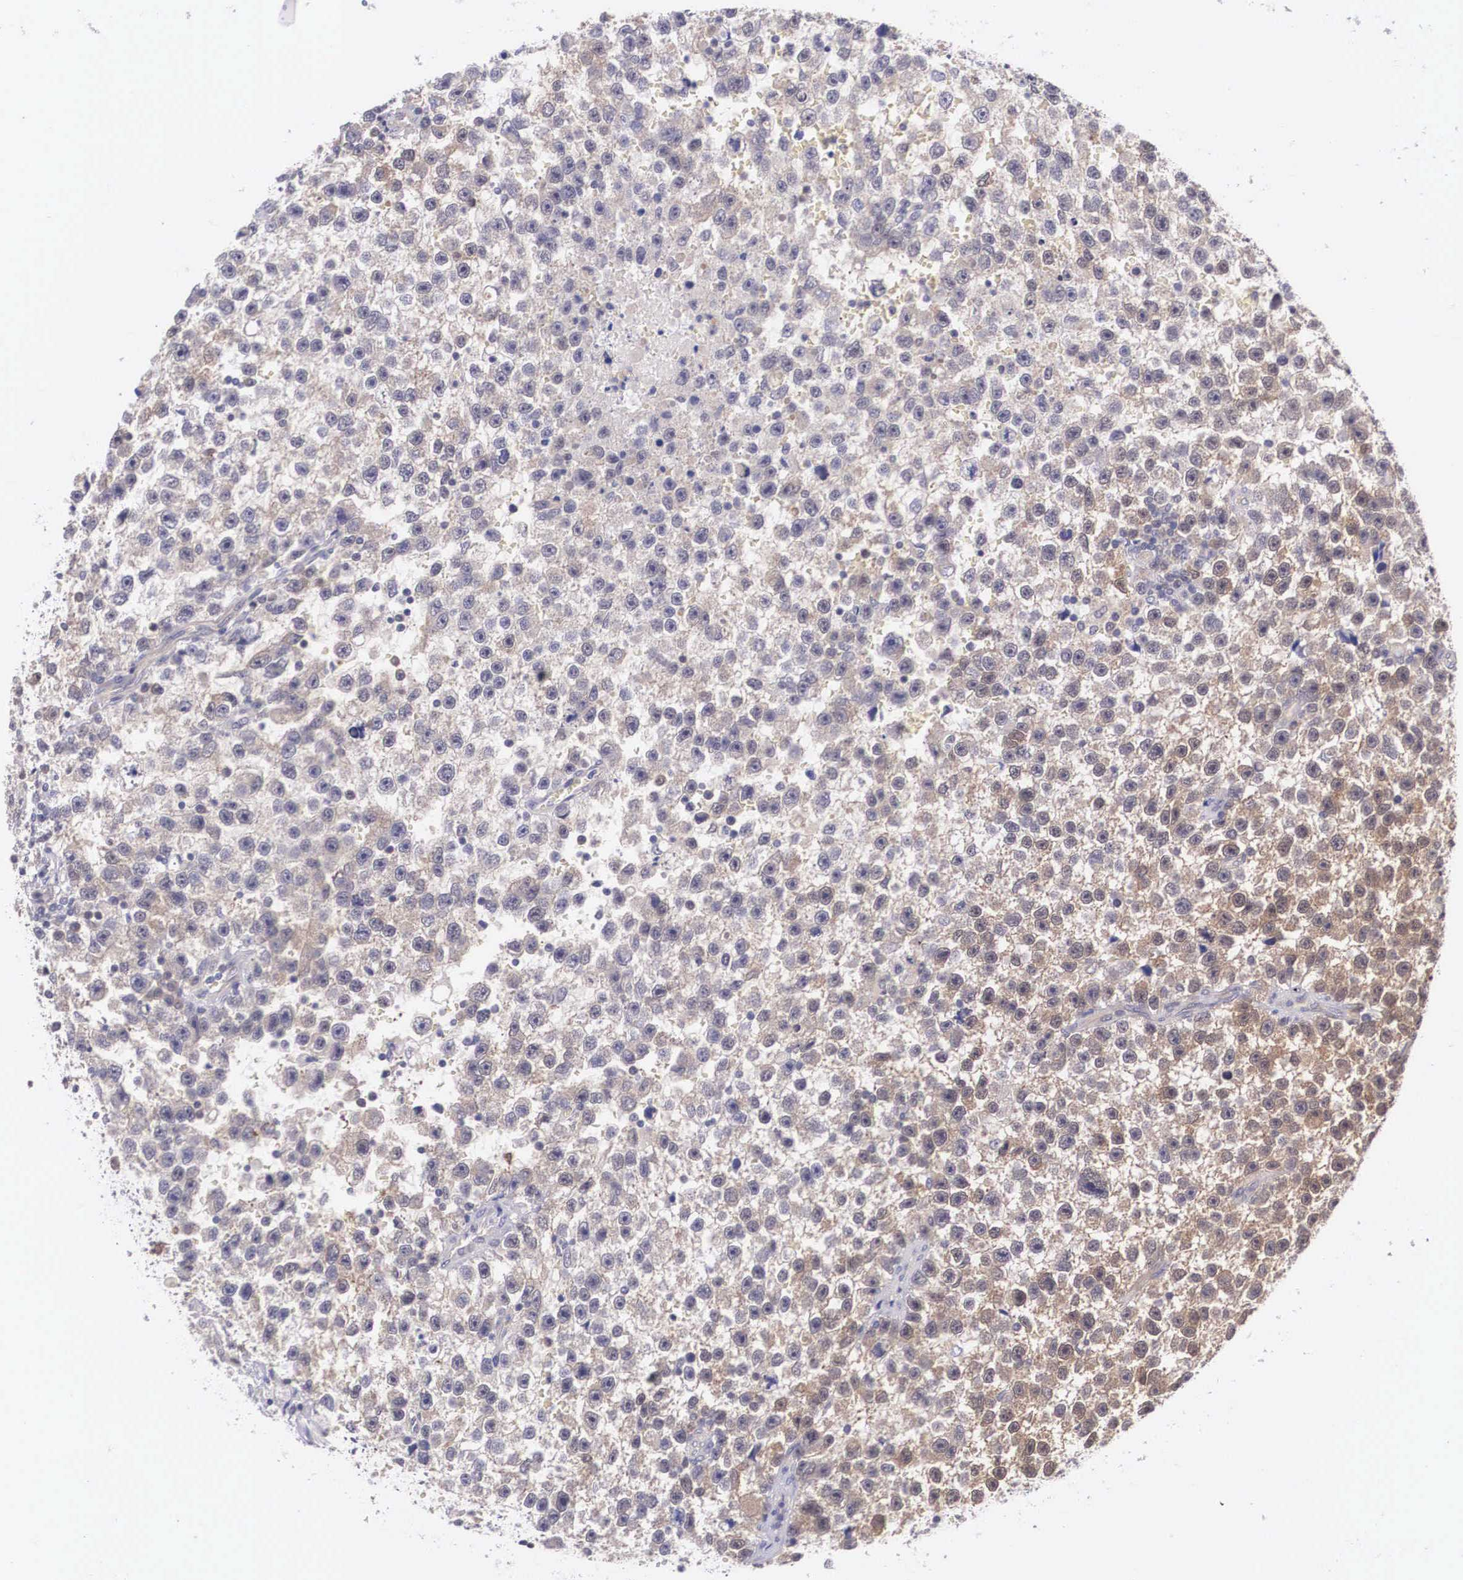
{"staining": {"intensity": "weak", "quantity": "25%-75%", "location": "cytoplasmic/membranous"}, "tissue": "testis cancer", "cell_type": "Tumor cells", "image_type": "cancer", "snomed": [{"axis": "morphology", "description": "Seminoma, NOS"}, {"axis": "topography", "description": "Testis"}], "caption": "A photomicrograph showing weak cytoplasmic/membranous positivity in approximately 25%-75% of tumor cells in testis cancer, as visualized by brown immunohistochemical staining.", "gene": "IGBP1", "patient": {"sex": "male", "age": 33}}